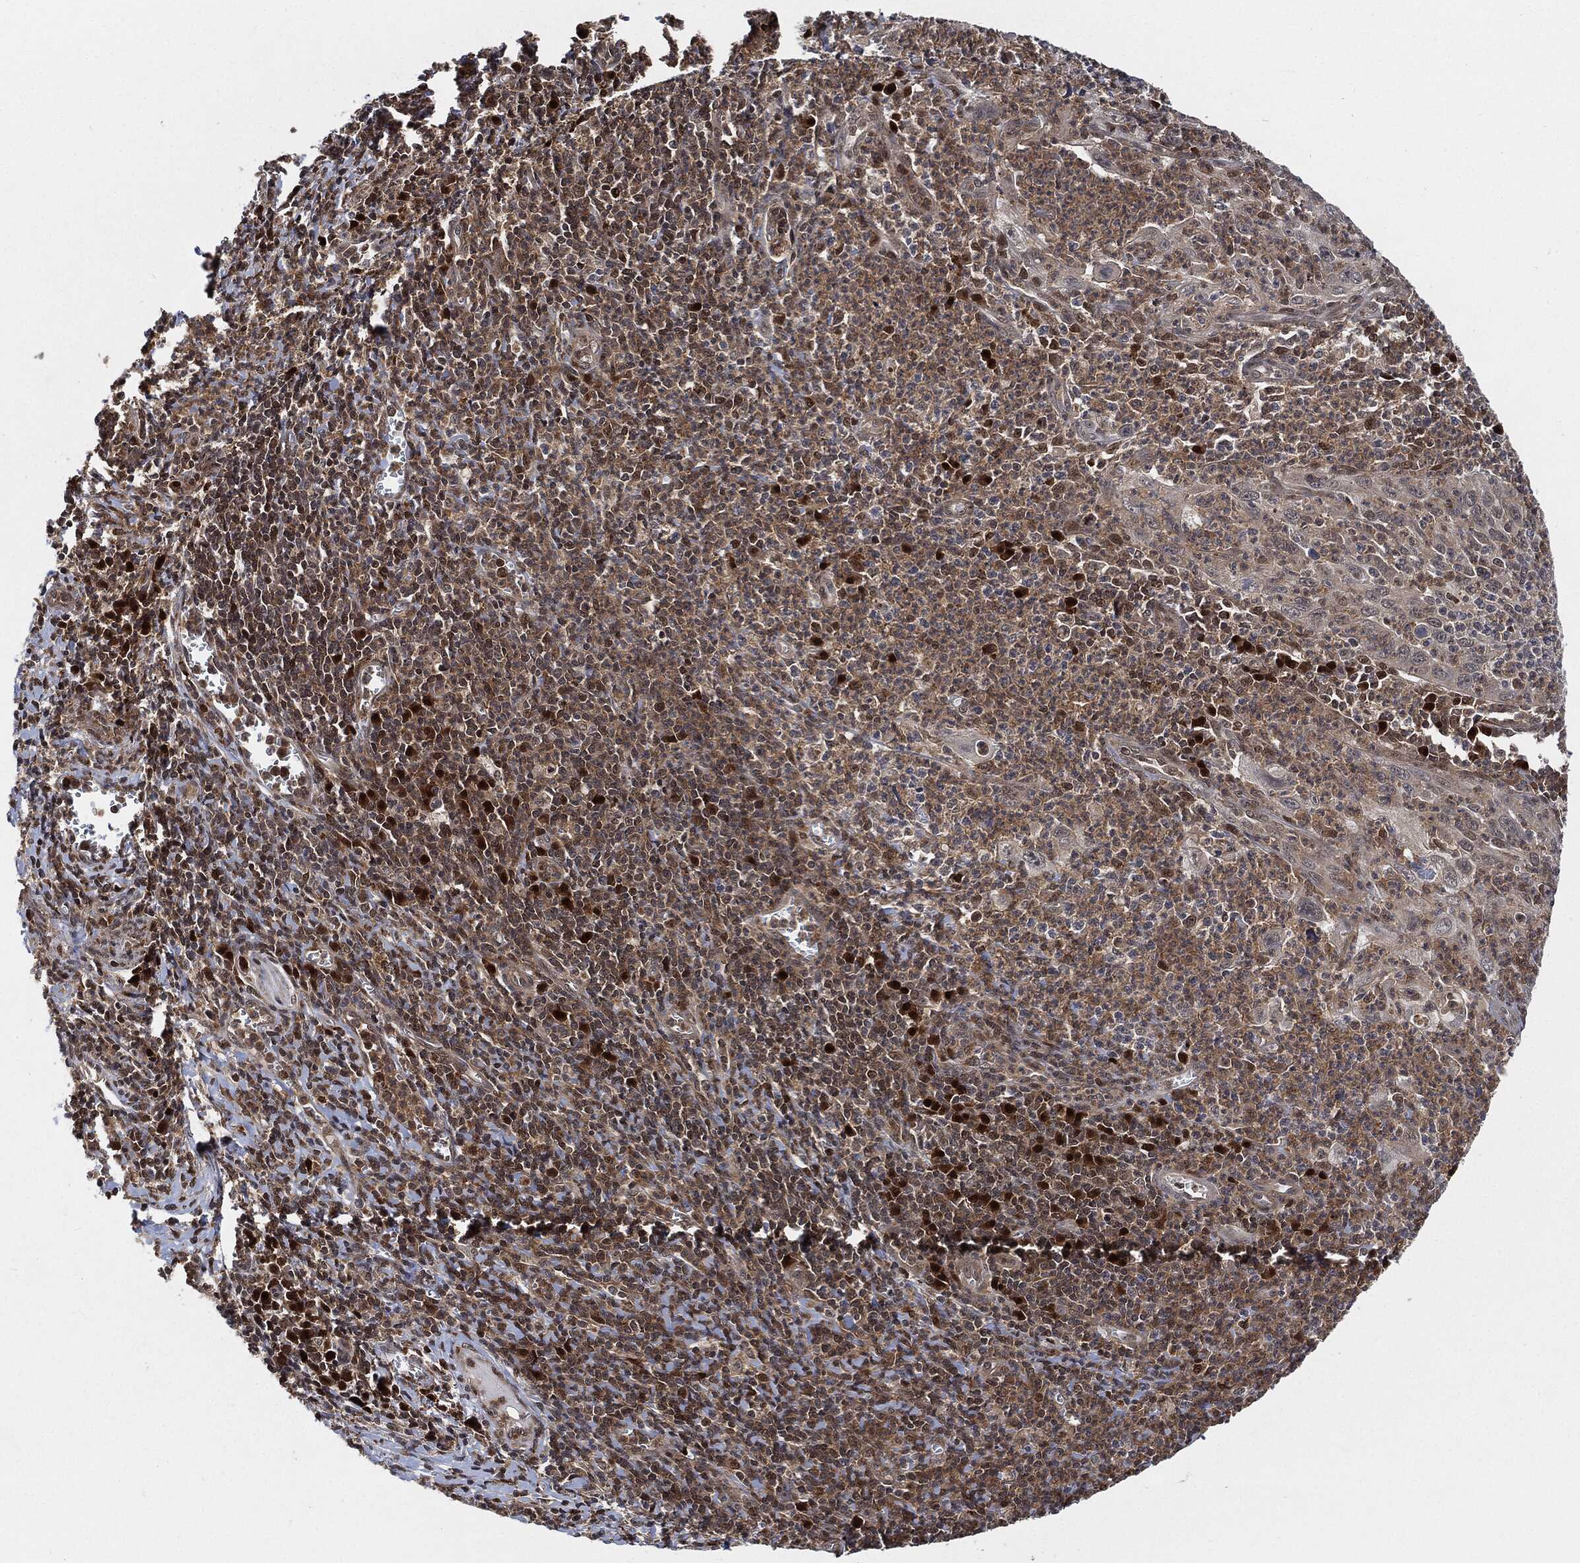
{"staining": {"intensity": "weak", "quantity": "25%-75%", "location": "cytoplasmic/membranous"}, "tissue": "cervical cancer", "cell_type": "Tumor cells", "image_type": "cancer", "snomed": [{"axis": "morphology", "description": "Squamous cell carcinoma, NOS"}, {"axis": "topography", "description": "Cervix"}], "caption": "Protein staining shows weak cytoplasmic/membranous positivity in approximately 25%-75% of tumor cells in cervical squamous cell carcinoma.", "gene": "CUTA", "patient": {"sex": "female", "age": 26}}